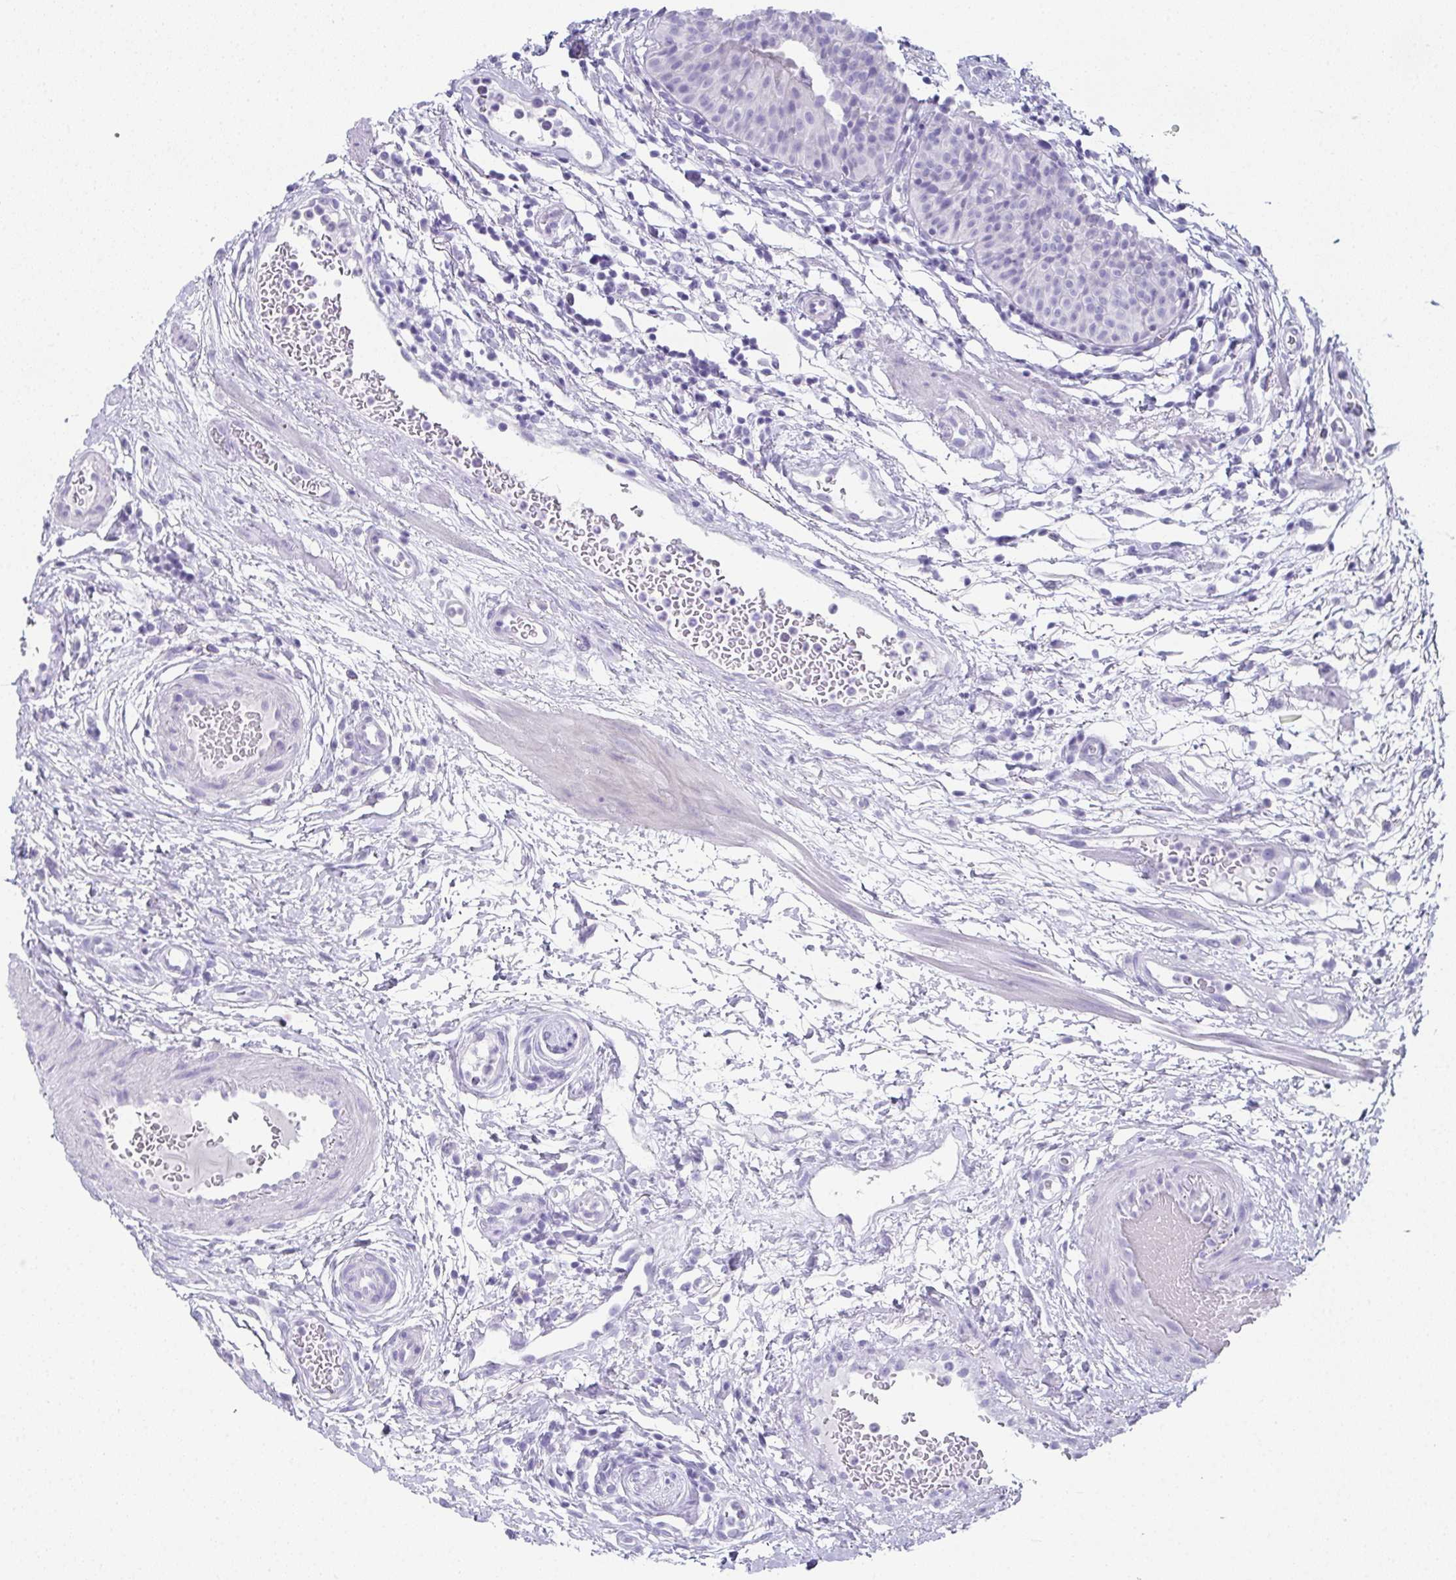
{"staining": {"intensity": "negative", "quantity": "none", "location": "none"}, "tissue": "urinary bladder", "cell_type": "Urothelial cells", "image_type": "normal", "snomed": [{"axis": "morphology", "description": "Normal tissue, NOS"}, {"axis": "morphology", "description": "Inflammation, NOS"}, {"axis": "topography", "description": "Urinary bladder"}], "caption": "Benign urinary bladder was stained to show a protein in brown. There is no significant positivity in urothelial cells.", "gene": "SYCP1", "patient": {"sex": "male", "age": 57}}